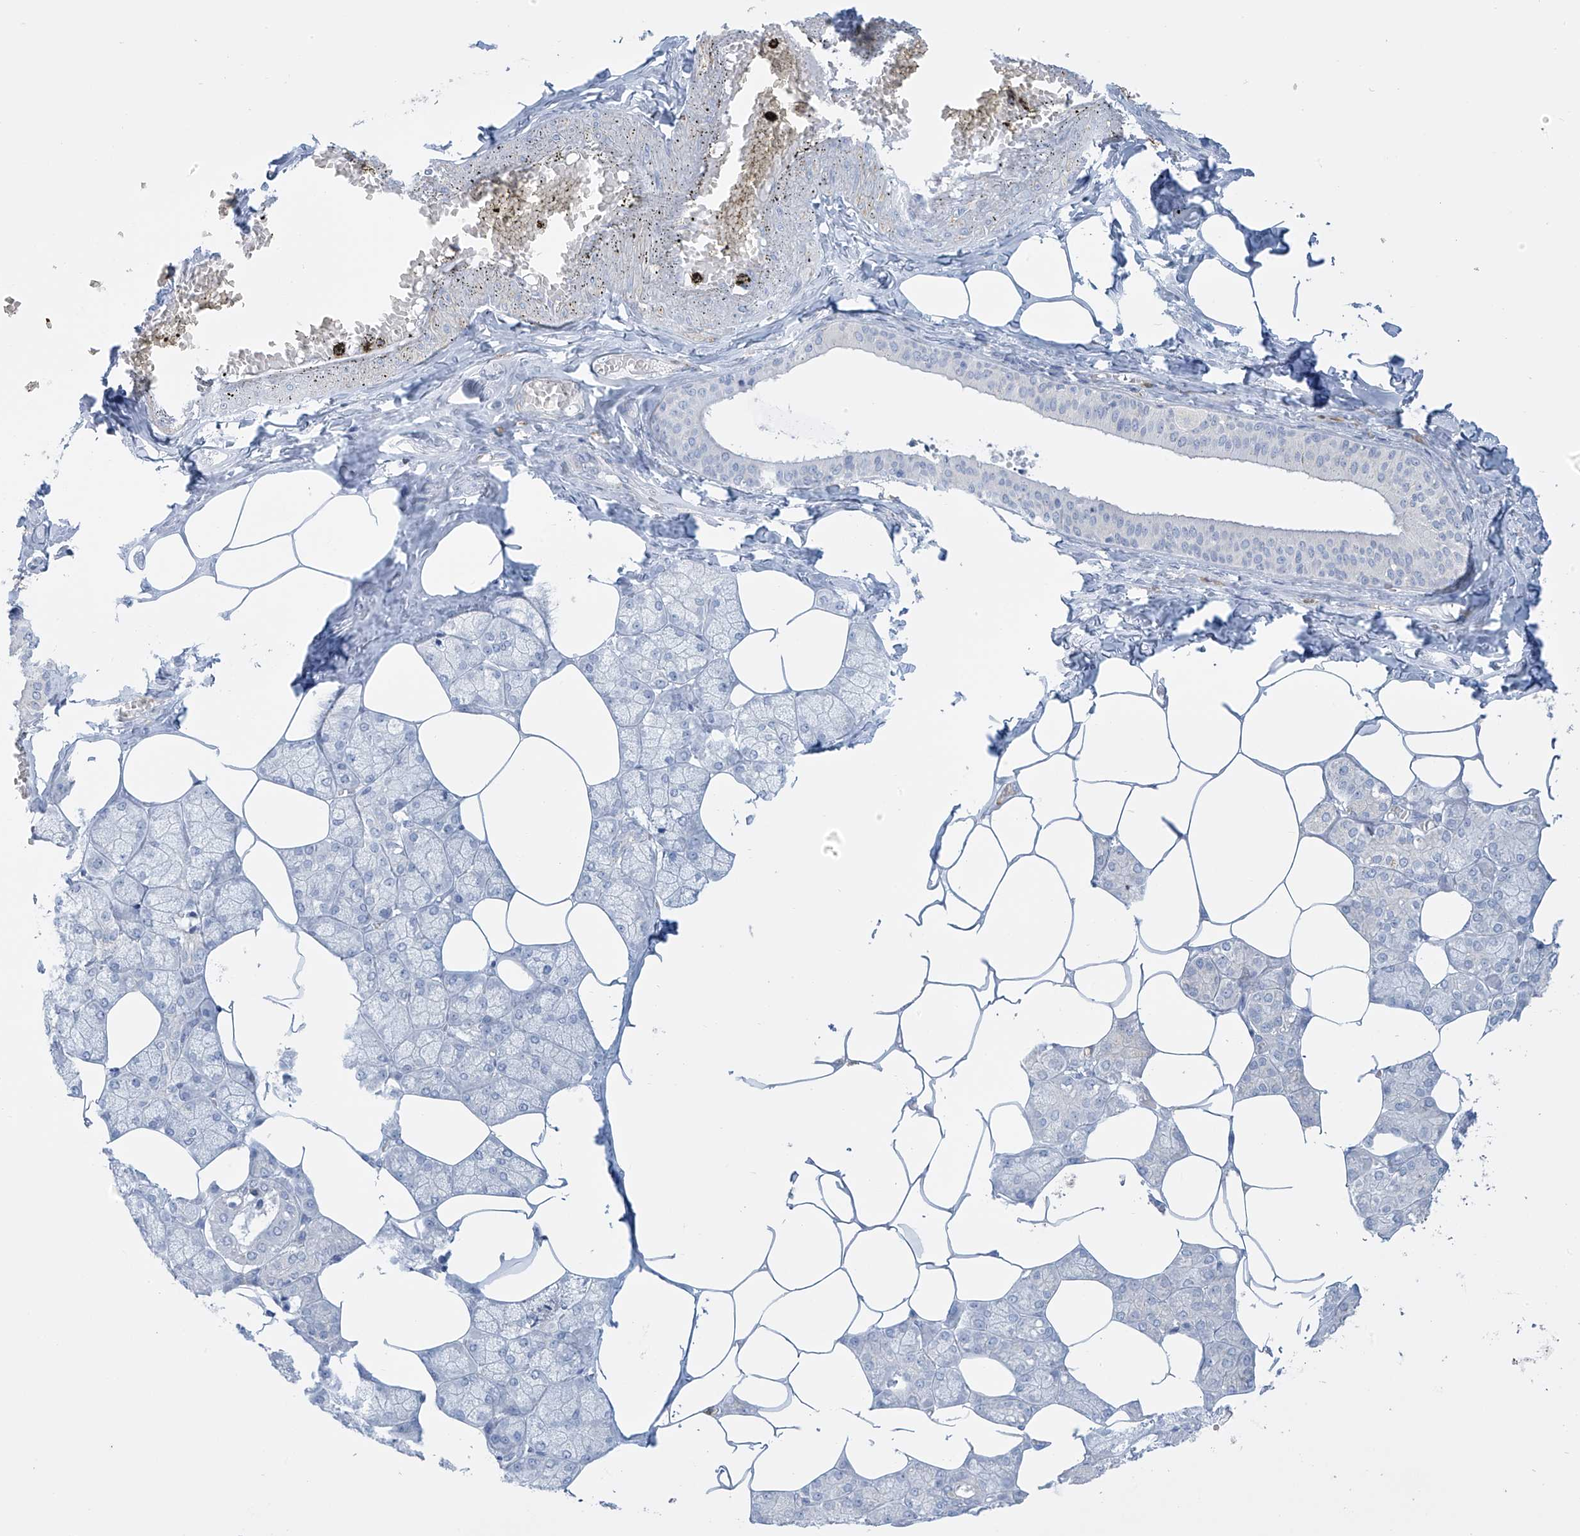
{"staining": {"intensity": "negative", "quantity": "none", "location": "none"}, "tissue": "salivary gland", "cell_type": "Glandular cells", "image_type": "normal", "snomed": [{"axis": "morphology", "description": "Normal tissue, NOS"}, {"axis": "topography", "description": "Salivary gland"}], "caption": "Histopathology image shows no protein staining in glandular cells of unremarkable salivary gland.", "gene": "FABP2", "patient": {"sex": "male", "age": 62}}